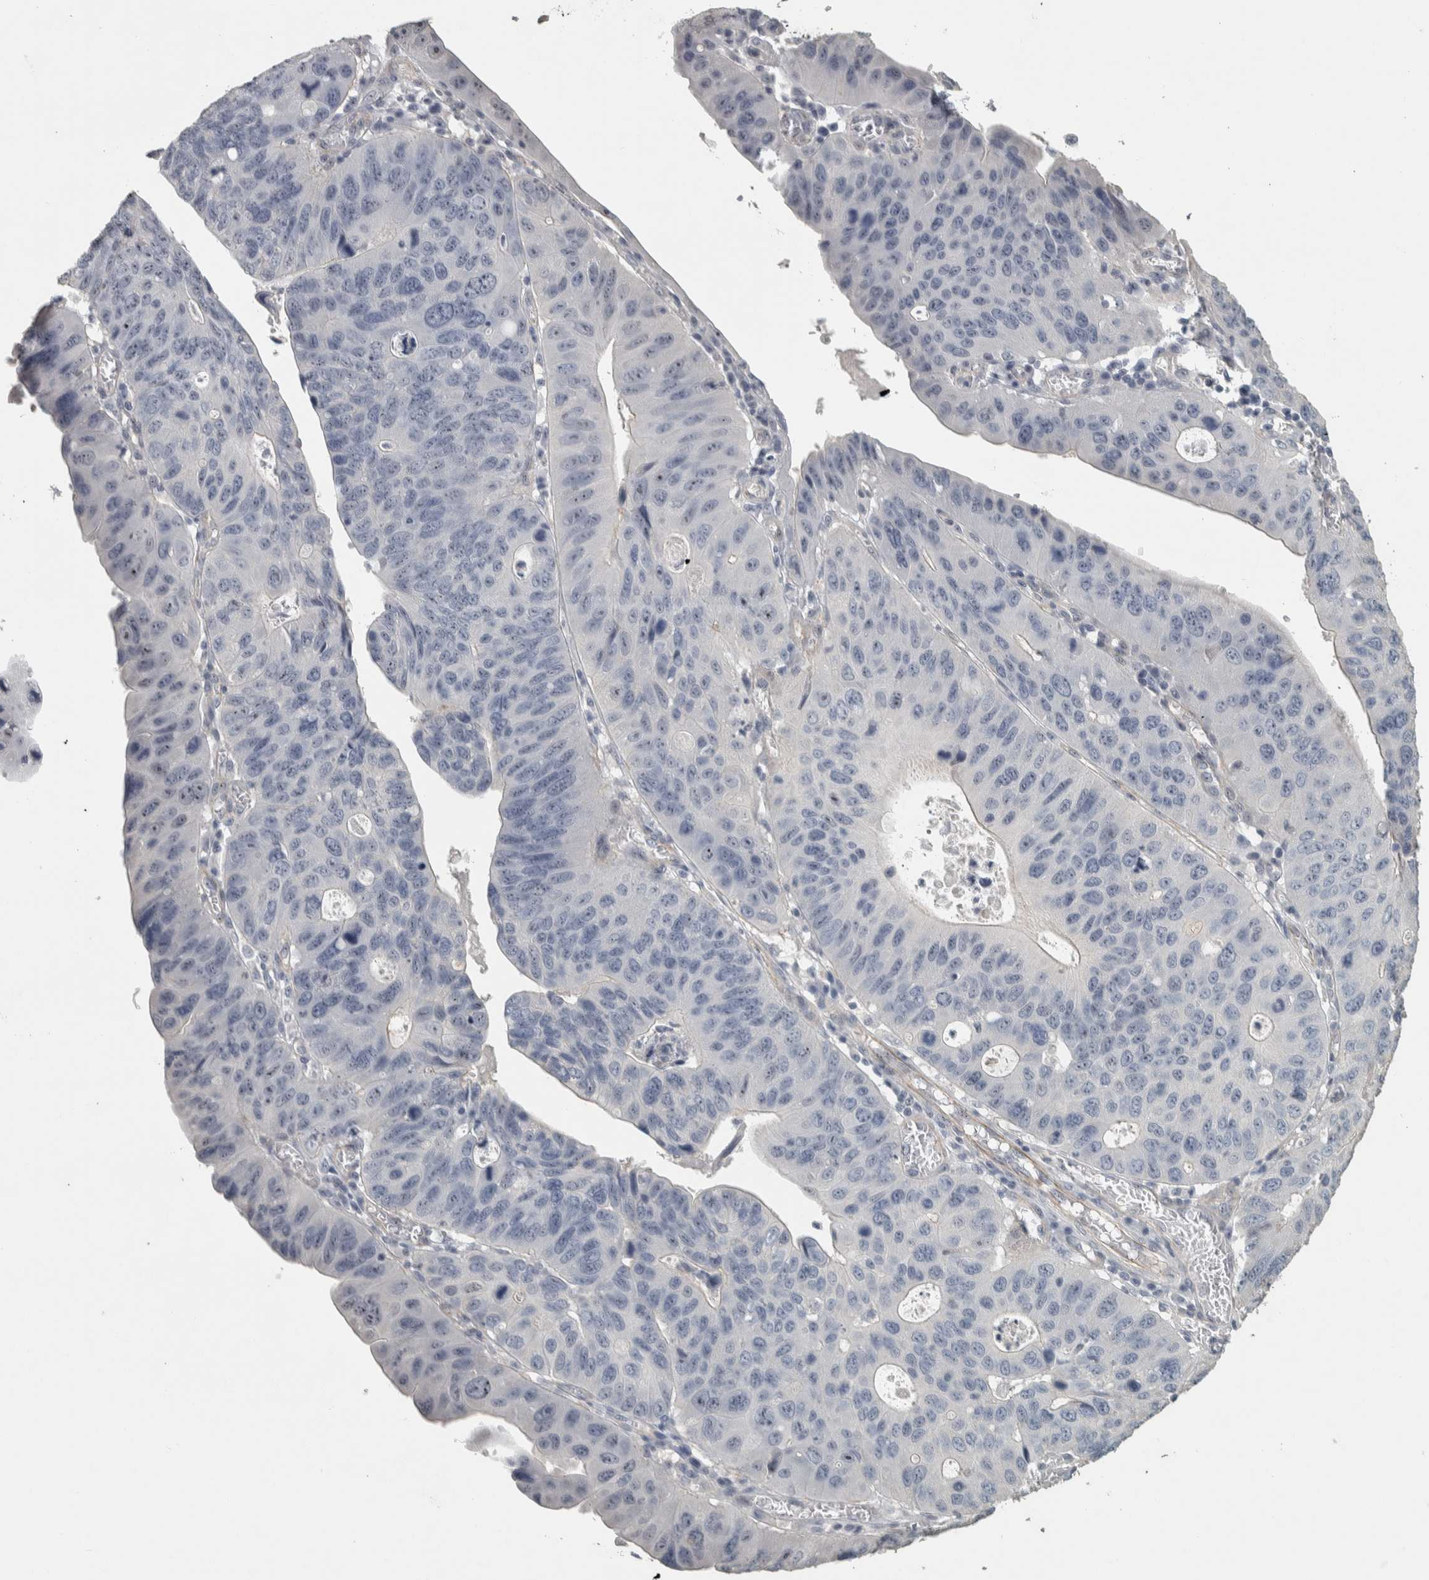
{"staining": {"intensity": "weak", "quantity": "<25%", "location": "nuclear"}, "tissue": "stomach cancer", "cell_type": "Tumor cells", "image_type": "cancer", "snomed": [{"axis": "morphology", "description": "Adenocarcinoma, NOS"}, {"axis": "topography", "description": "Stomach"}], "caption": "There is no significant expression in tumor cells of stomach cancer (adenocarcinoma). The staining is performed using DAB brown chromogen with nuclei counter-stained in using hematoxylin.", "gene": "DCAF10", "patient": {"sex": "male", "age": 59}}